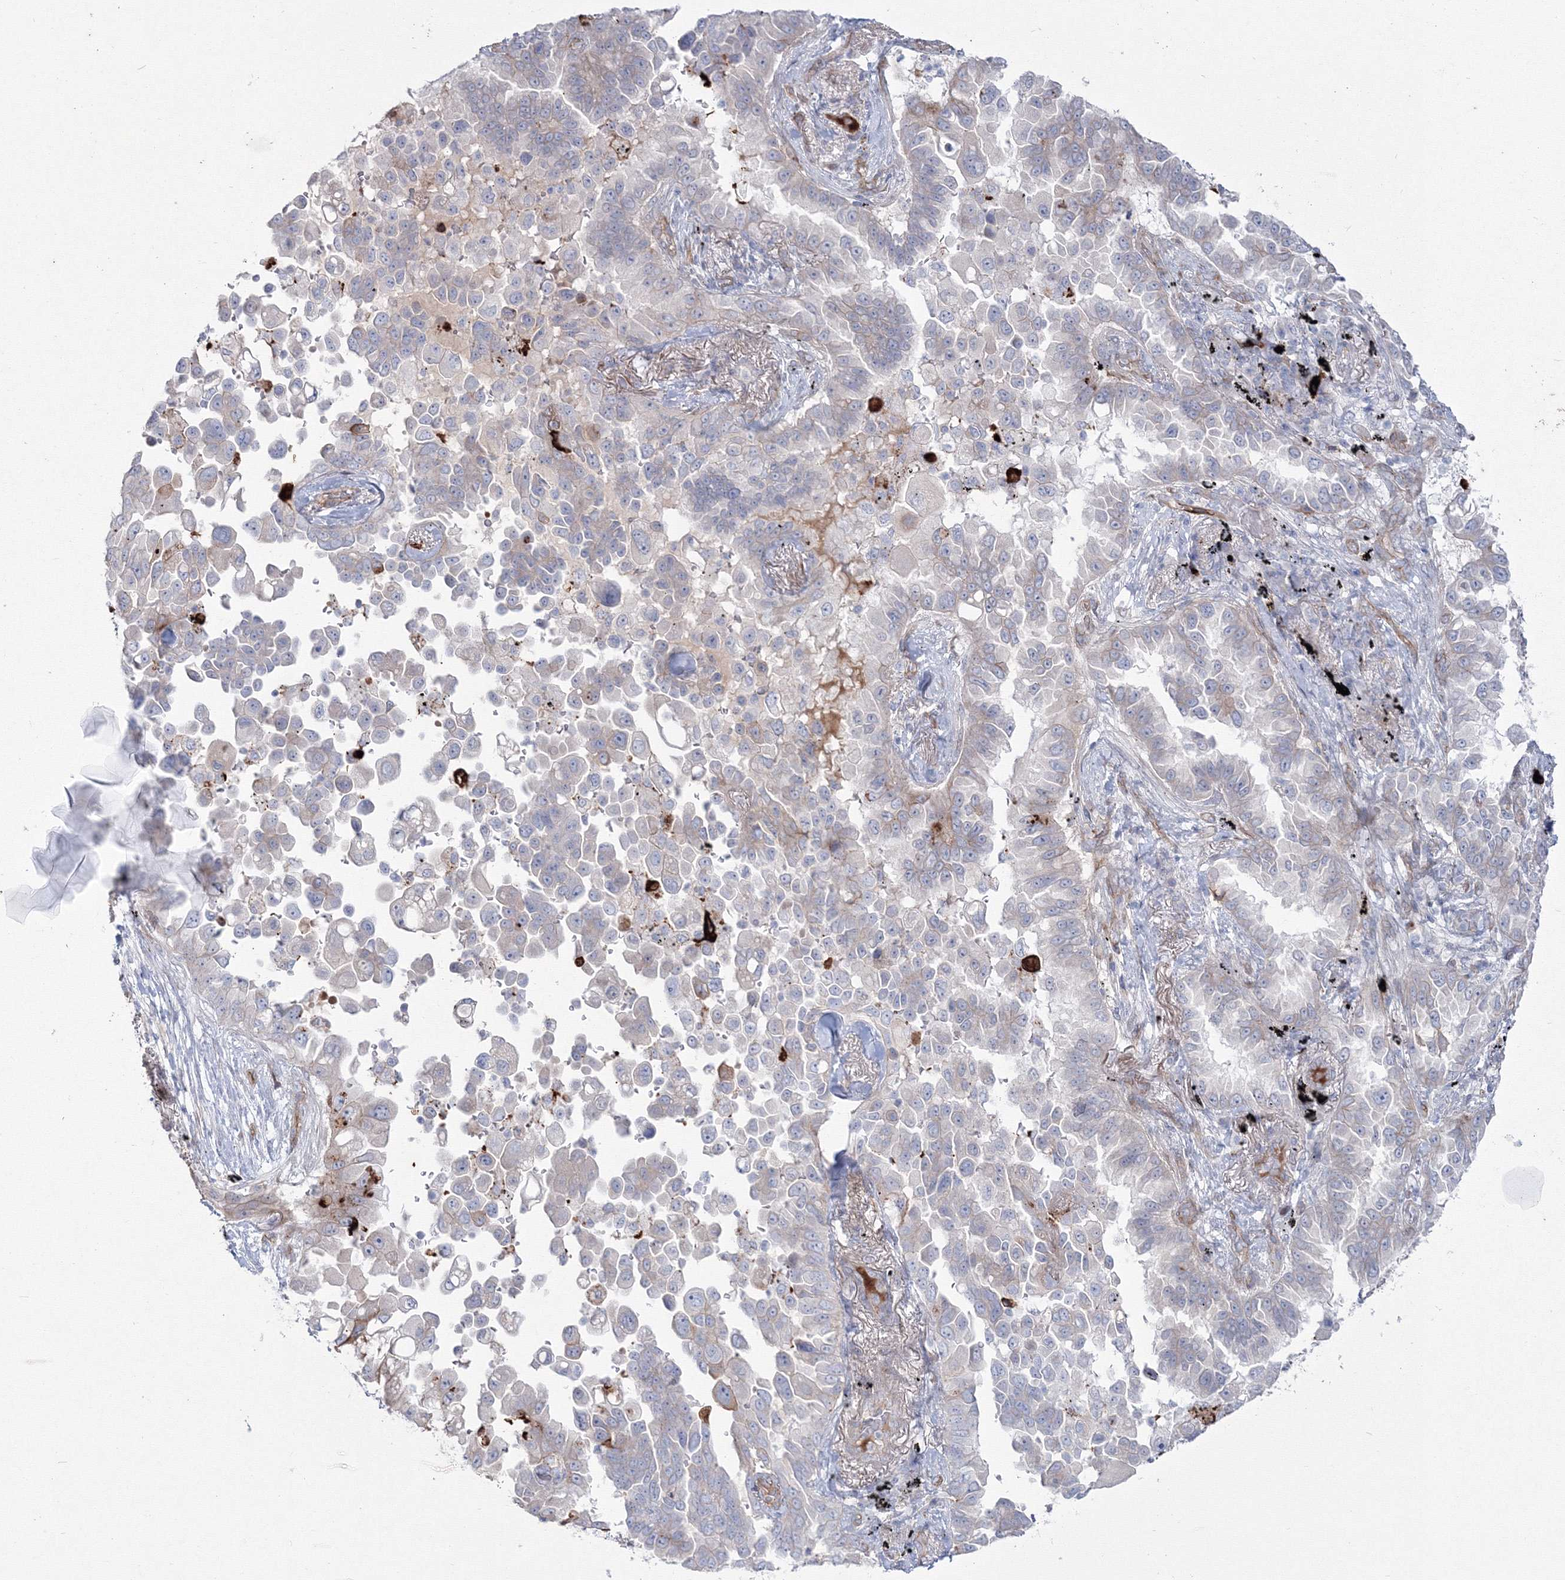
{"staining": {"intensity": "negative", "quantity": "none", "location": "none"}, "tissue": "lung cancer", "cell_type": "Tumor cells", "image_type": "cancer", "snomed": [{"axis": "morphology", "description": "Adenocarcinoma, NOS"}, {"axis": "topography", "description": "Lung"}], "caption": "DAB immunohistochemical staining of lung cancer displays no significant positivity in tumor cells. (DAB (3,3'-diaminobenzidine) immunohistochemistry with hematoxylin counter stain).", "gene": "HYAL2", "patient": {"sex": "female", "age": 67}}